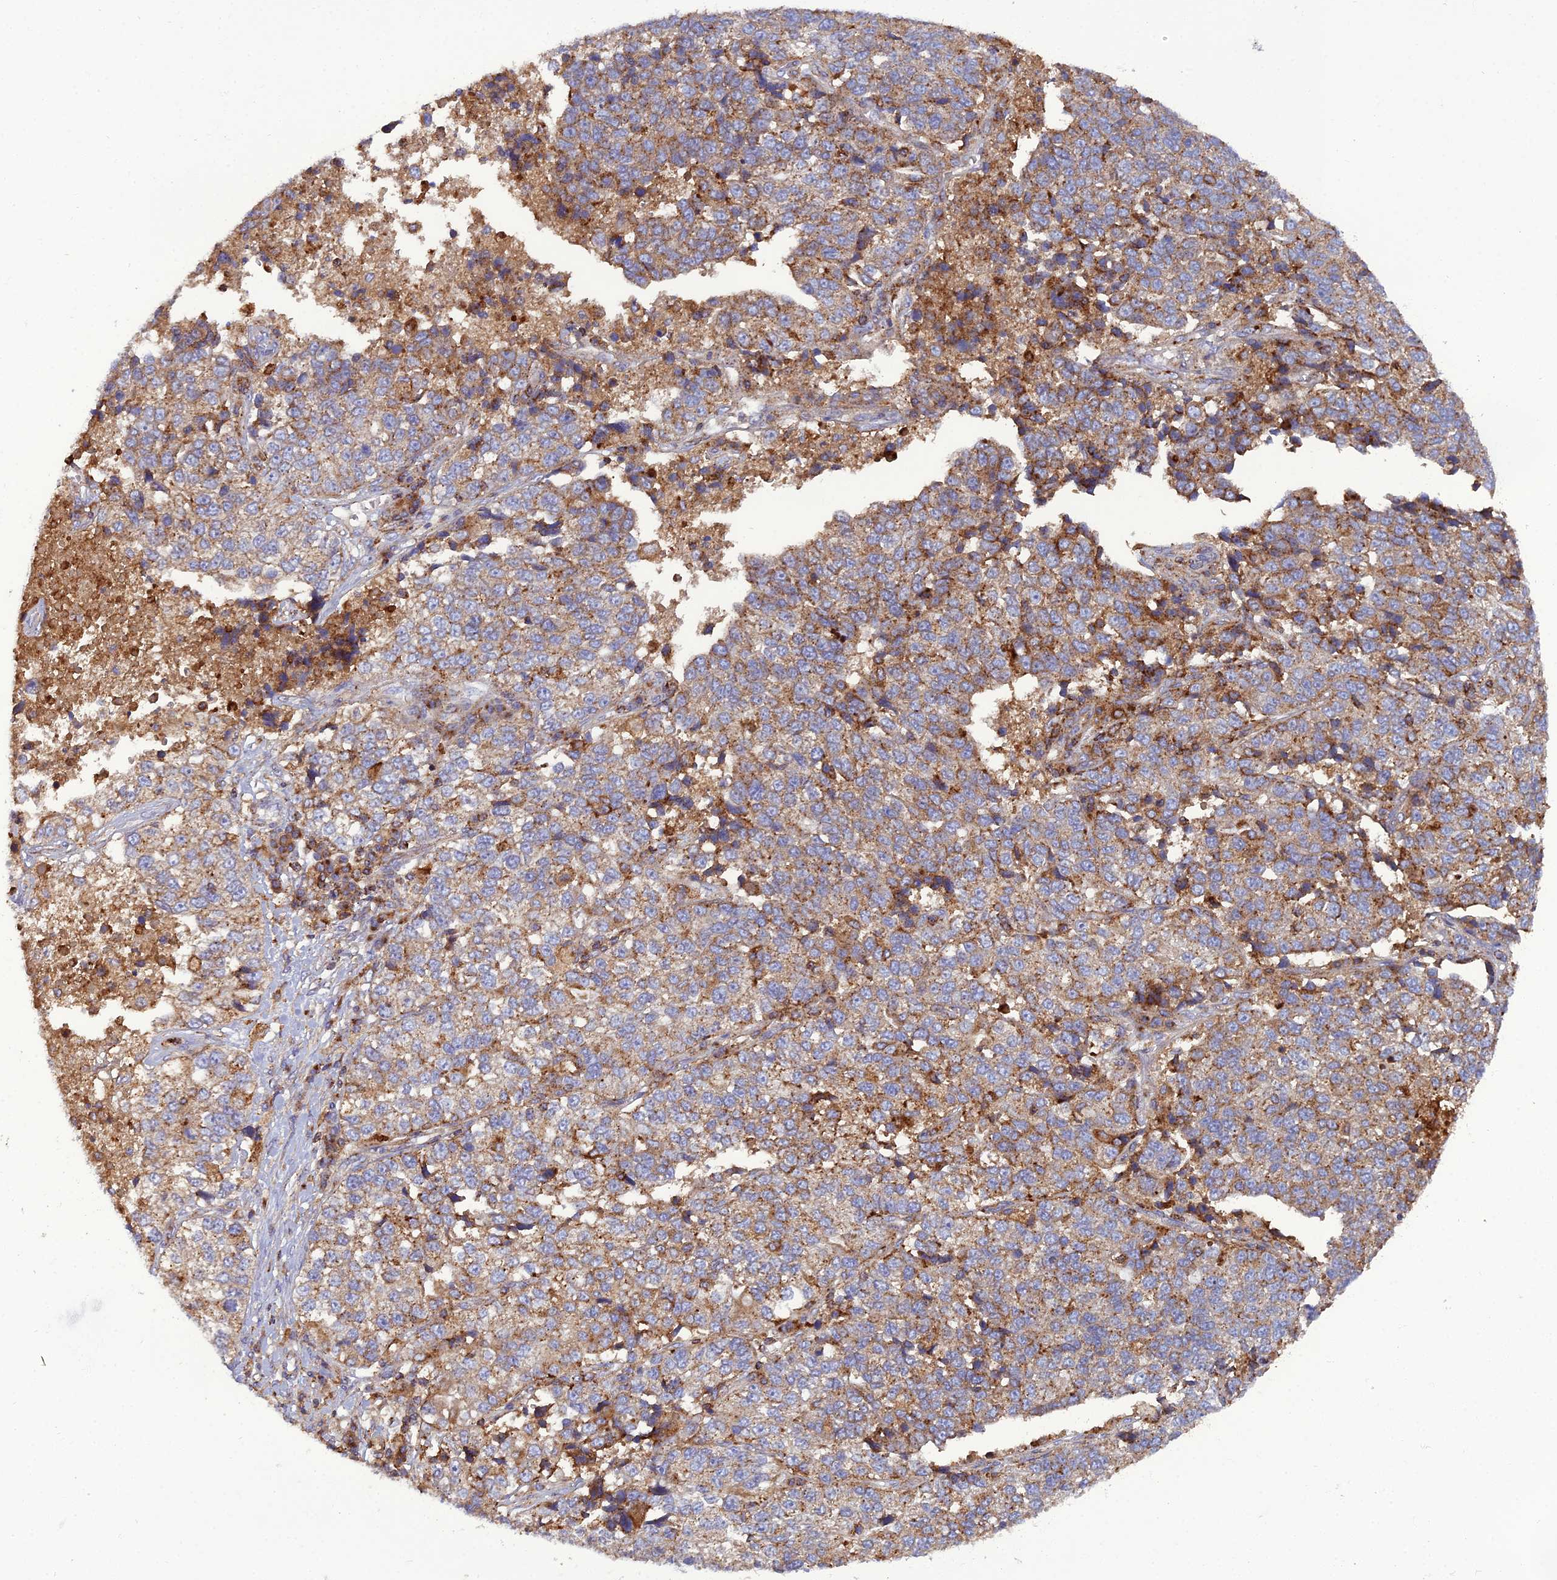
{"staining": {"intensity": "moderate", "quantity": ">75%", "location": "cytoplasmic/membranous"}, "tissue": "lung cancer", "cell_type": "Tumor cells", "image_type": "cancer", "snomed": [{"axis": "morphology", "description": "Adenocarcinoma, NOS"}, {"axis": "topography", "description": "Lung"}], "caption": "The immunohistochemical stain labels moderate cytoplasmic/membranous expression in tumor cells of lung adenocarcinoma tissue.", "gene": "LNPEP", "patient": {"sex": "male", "age": 49}}